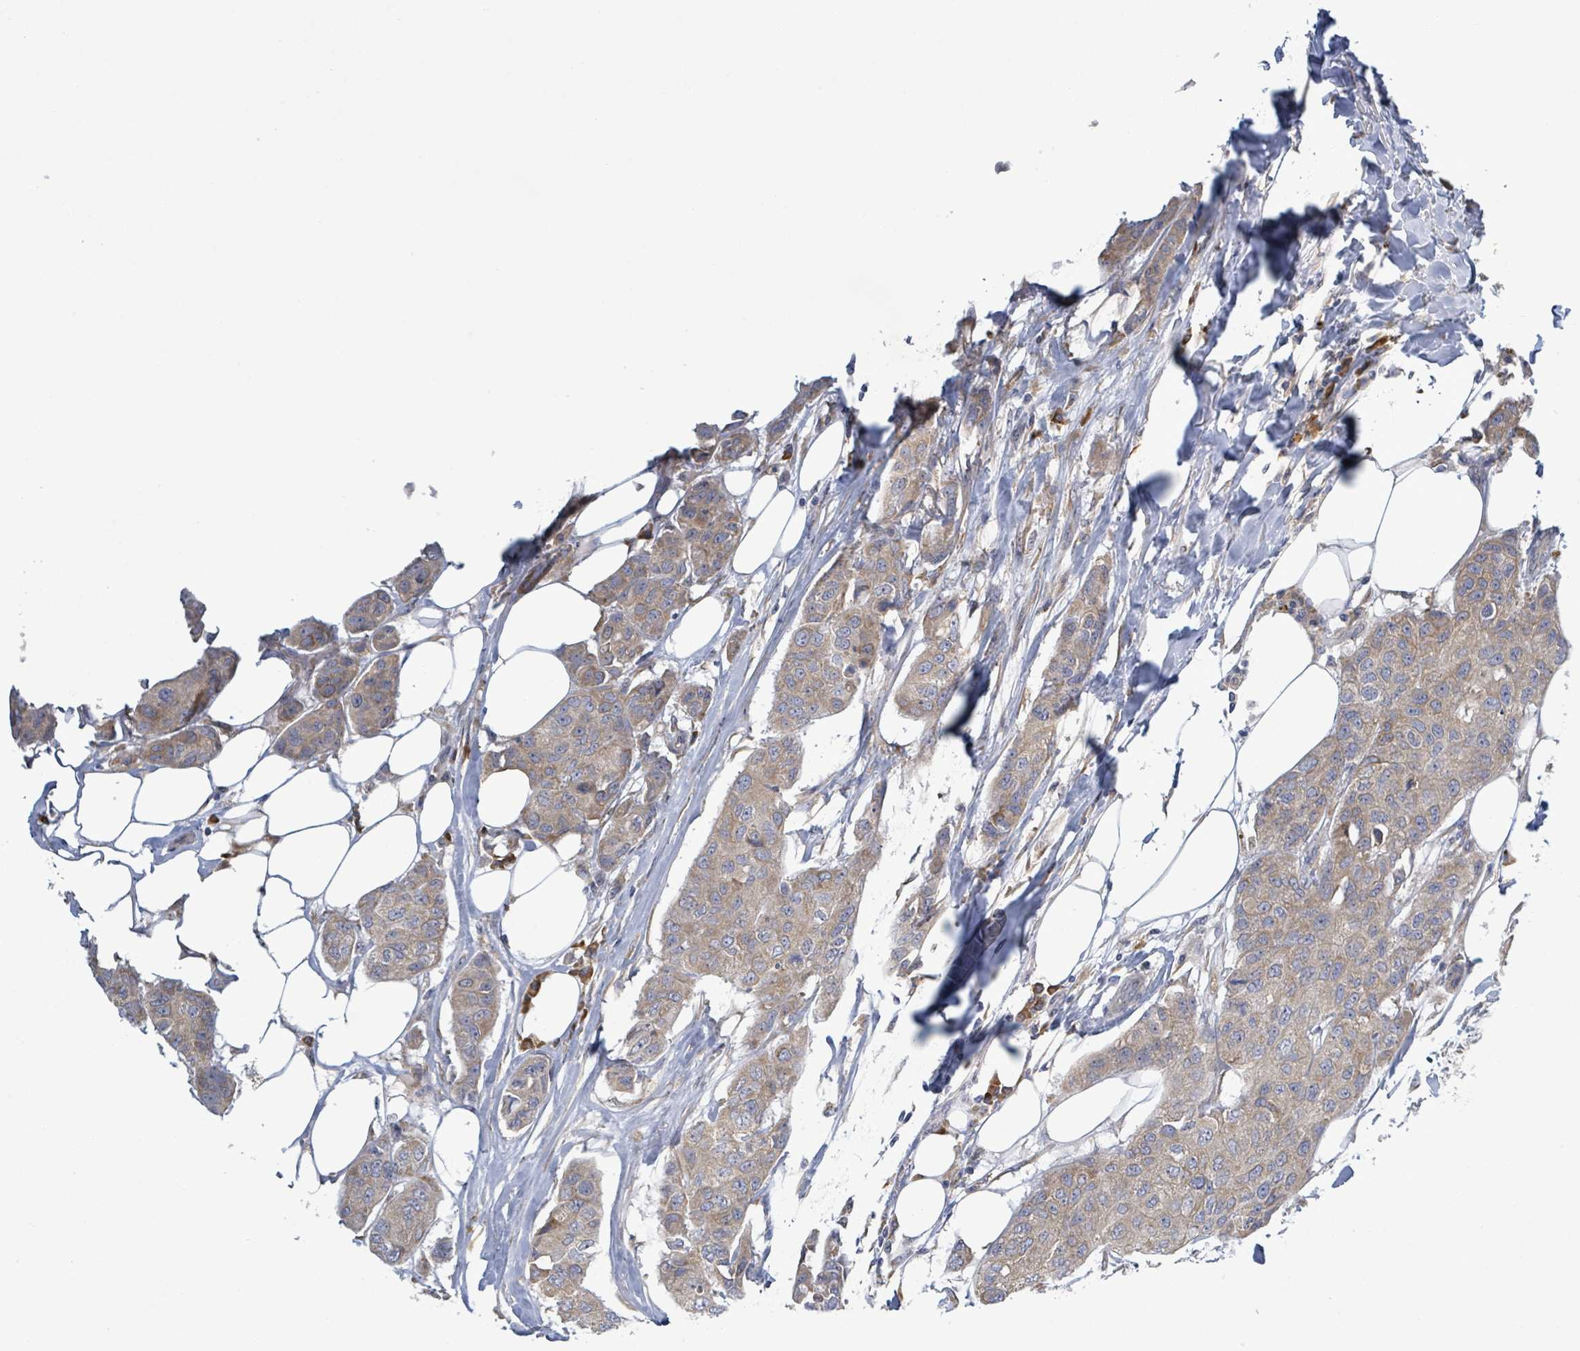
{"staining": {"intensity": "weak", "quantity": ">75%", "location": "cytoplasmic/membranous"}, "tissue": "breast cancer", "cell_type": "Tumor cells", "image_type": "cancer", "snomed": [{"axis": "morphology", "description": "Duct carcinoma"}, {"axis": "topography", "description": "Breast"}], "caption": "This is an image of IHC staining of breast cancer (infiltrating ductal carcinoma), which shows weak staining in the cytoplasmic/membranous of tumor cells.", "gene": "ATP13A1", "patient": {"sex": "female", "age": 80}}